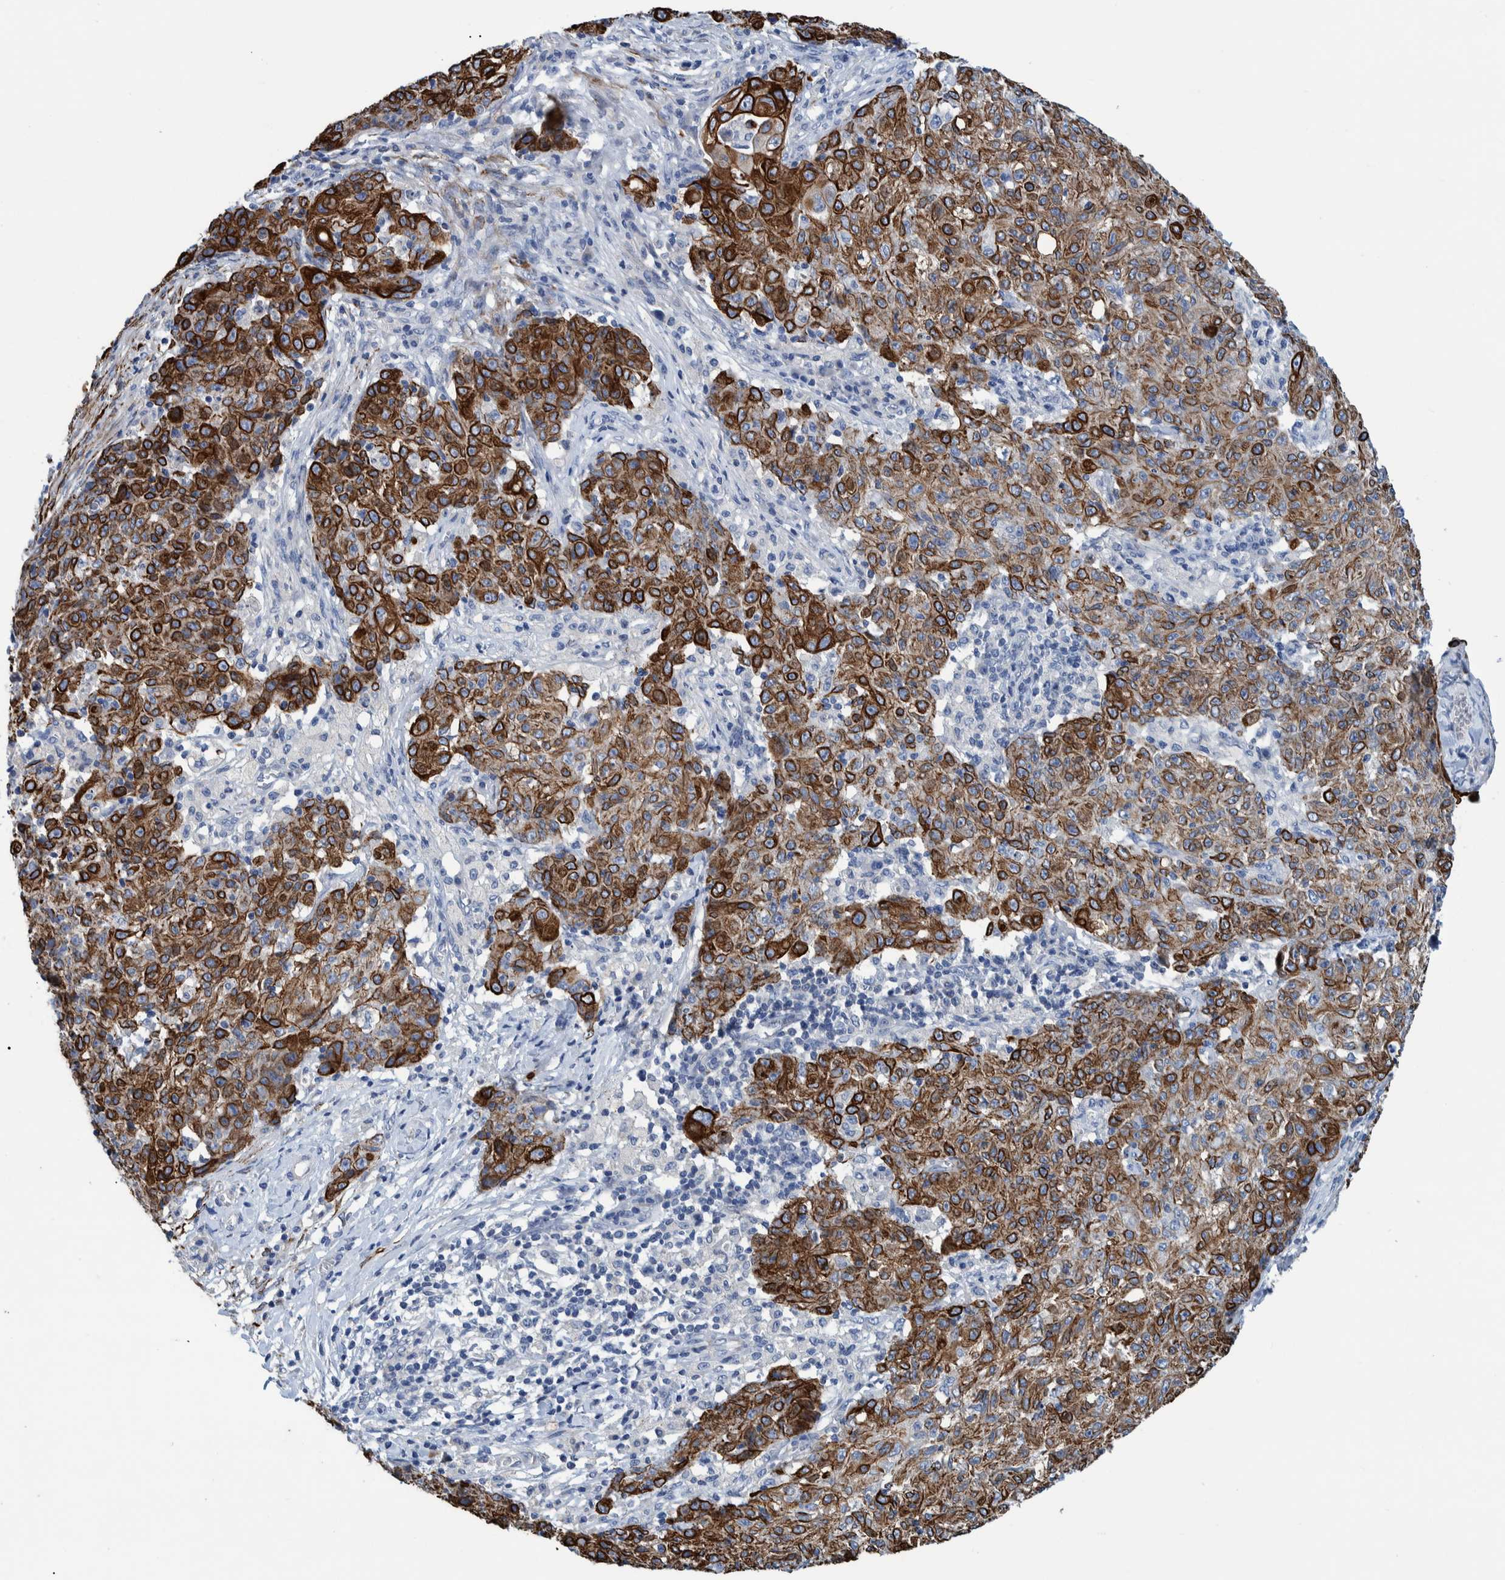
{"staining": {"intensity": "strong", "quantity": ">75%", "location": "cytoplasmic/membranous"}, "tissue": "ovarian cancer", "cell_type": "Tumor cells", "image_type": "cancer", "snomed": [{"axis": "morphology", "description": "Carcinoma, endometroid"}, {"axis": "topography", "description": "Ovary"}], "caption": "This photomicrograph displays ovarian cancer (endometroid carcinoma) stained with immunohistochemistry to label a protein in brown. The cytoplasmic/membranous of tumor cells show strong positivity for the protein. Nuclei are counter-stained blue.", "gene": "MKS1", "patient": {"sex": "female", "age": 42}}